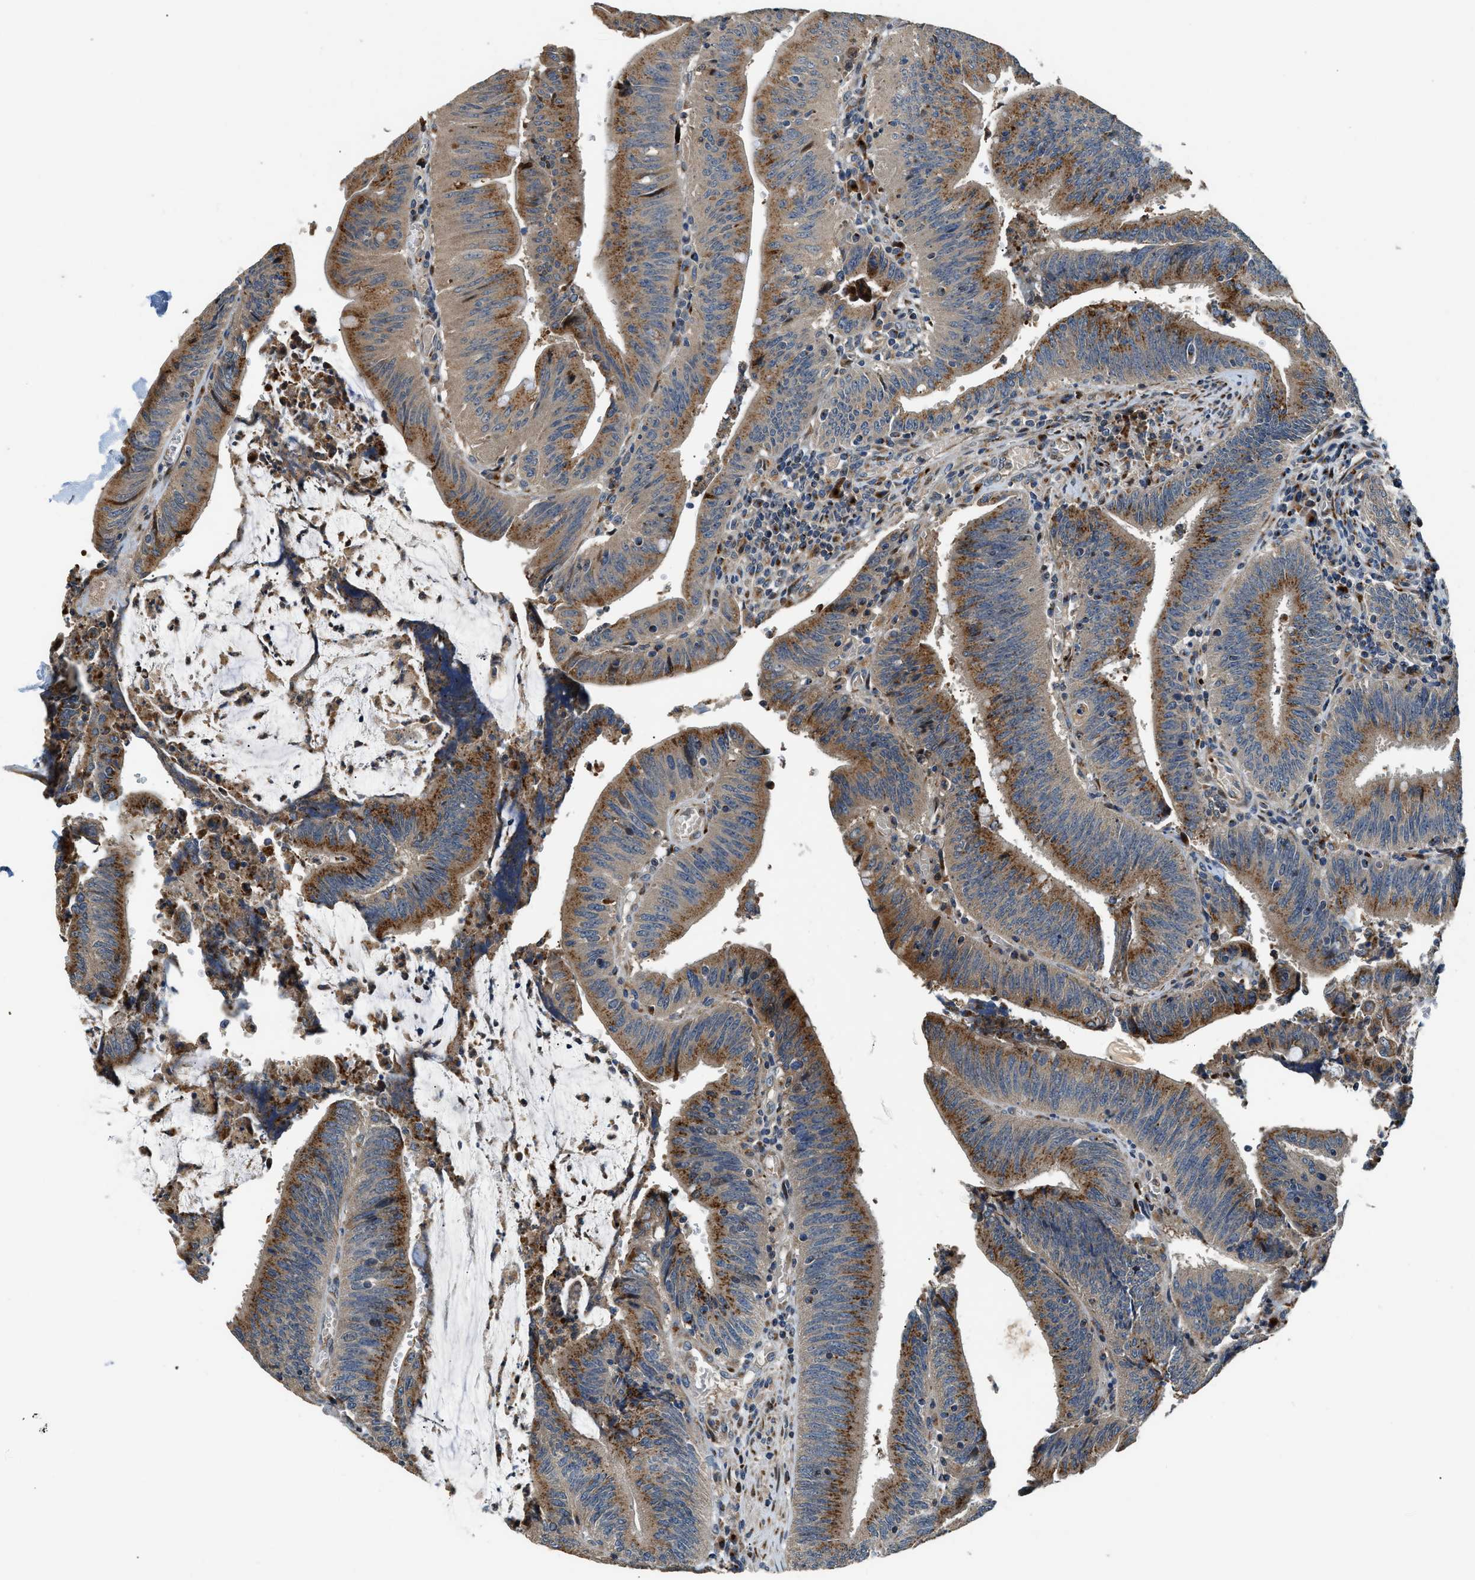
{"staining": {"intensity": "moderate", "quantity": ">75%", "location": "cytoplasmic/membranous"}, "tissue": "colorectal cancer", "cell_type": "Tumor cells", "image_type": "cancer", "snomed": [{"axis": "morphology", "description": "Normal tissue, NOS"}, {"axis": "morphology", "description": "Adenocarcinoma, NOS"}, {"axis": "topography", "description": "Rectum"}], "caption": "Immunohistochemical staining of human adenocarcinoma (colorectal) reveals moderate cytoplasmic/membranous protein expression in about >75% of tumor cells.", "gene": "FUT8", "patient": {"sex": "female", "age": 66}}